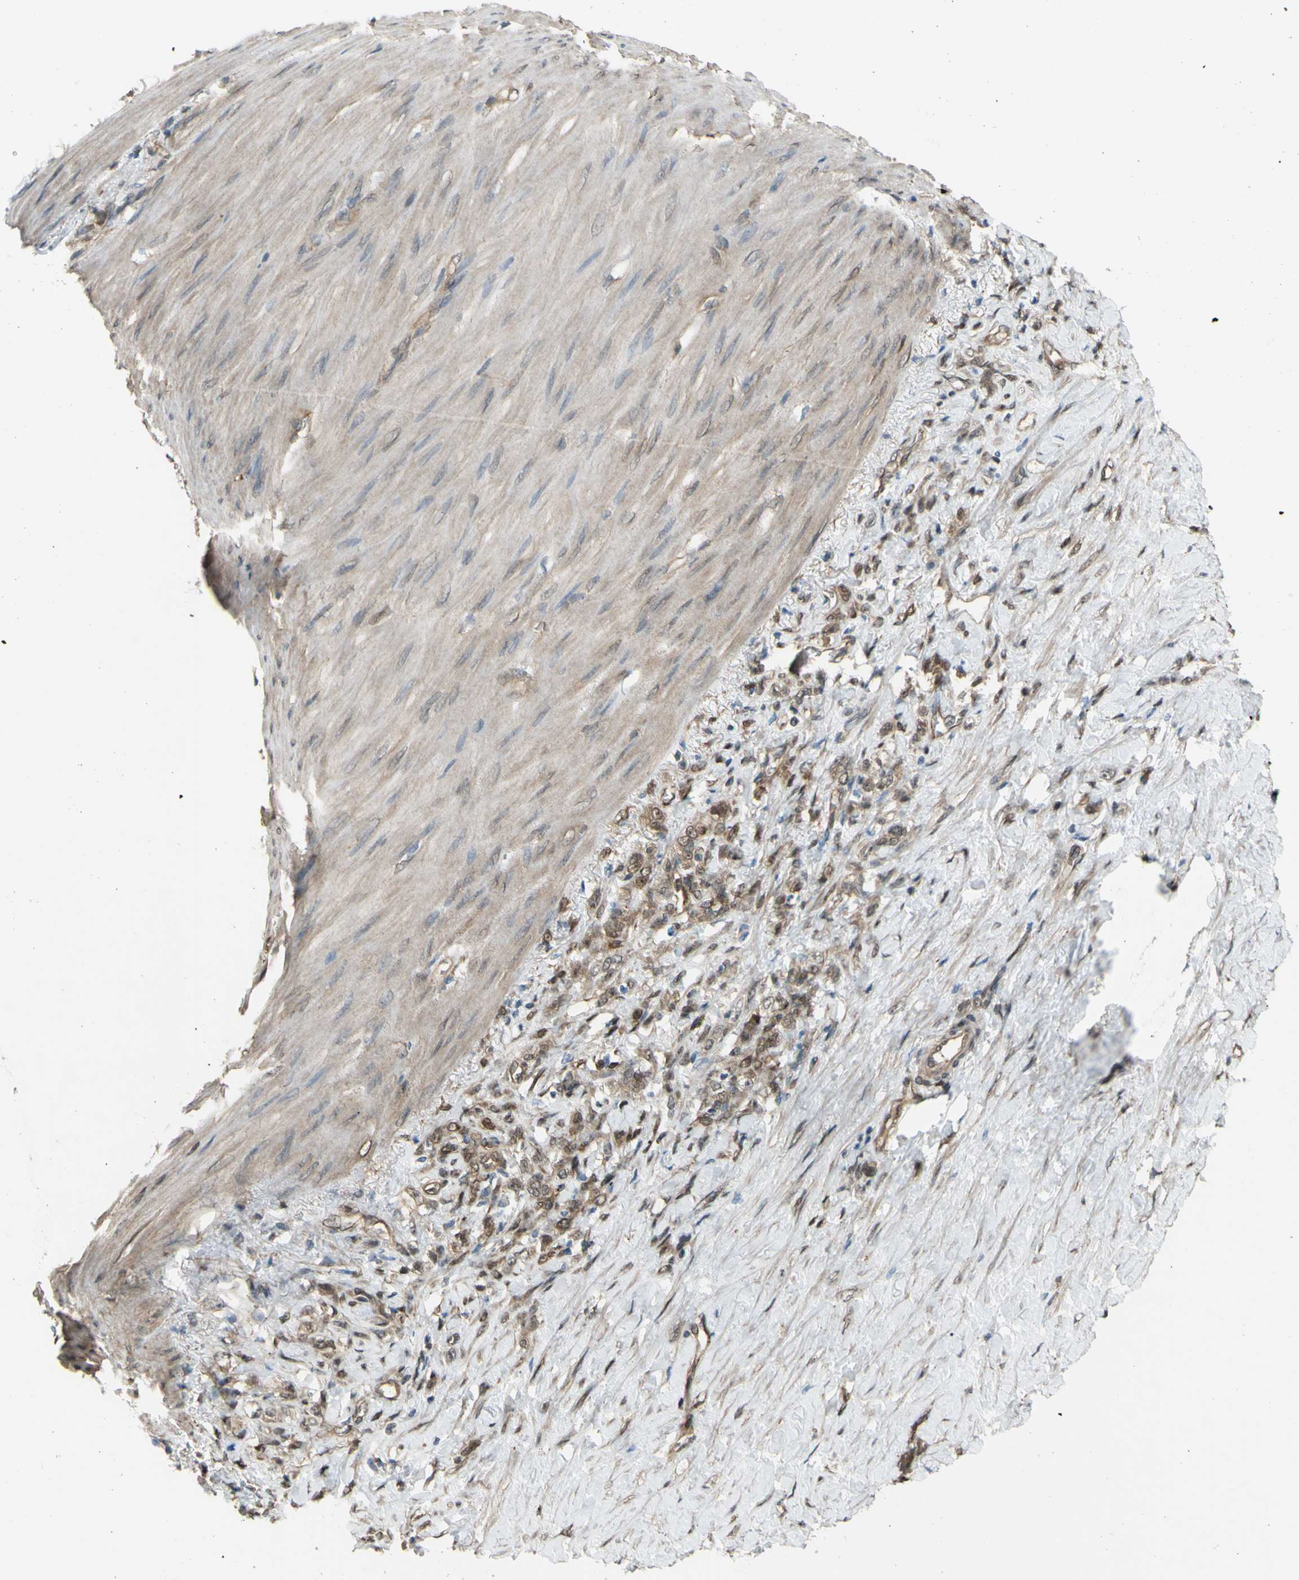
{"staining": {"intensity": "moderate", "quantity": ">75%", "location": "cytoplasmic/membranous"}, "tissue": "stomach cancer", "cell_type": "Tumor cells", "image_type": "cancer", "snomed": [{"axis": "morphology", "description": "Adenocarcinoma, NOS"}, {"axis": "topography", "description": "Stomach"}], "caption": "Protein staining of stomach cancer (adenocarcinoma) tissue demonstrates moderate cytoplasmic/membranous staining in approximately >75% of tumor cells. Ihc stains the protein of interest in brown and the nuclei are stained blue.", "gene": "YWHAQ", "patient": {"sex": "male", "age": 82}}